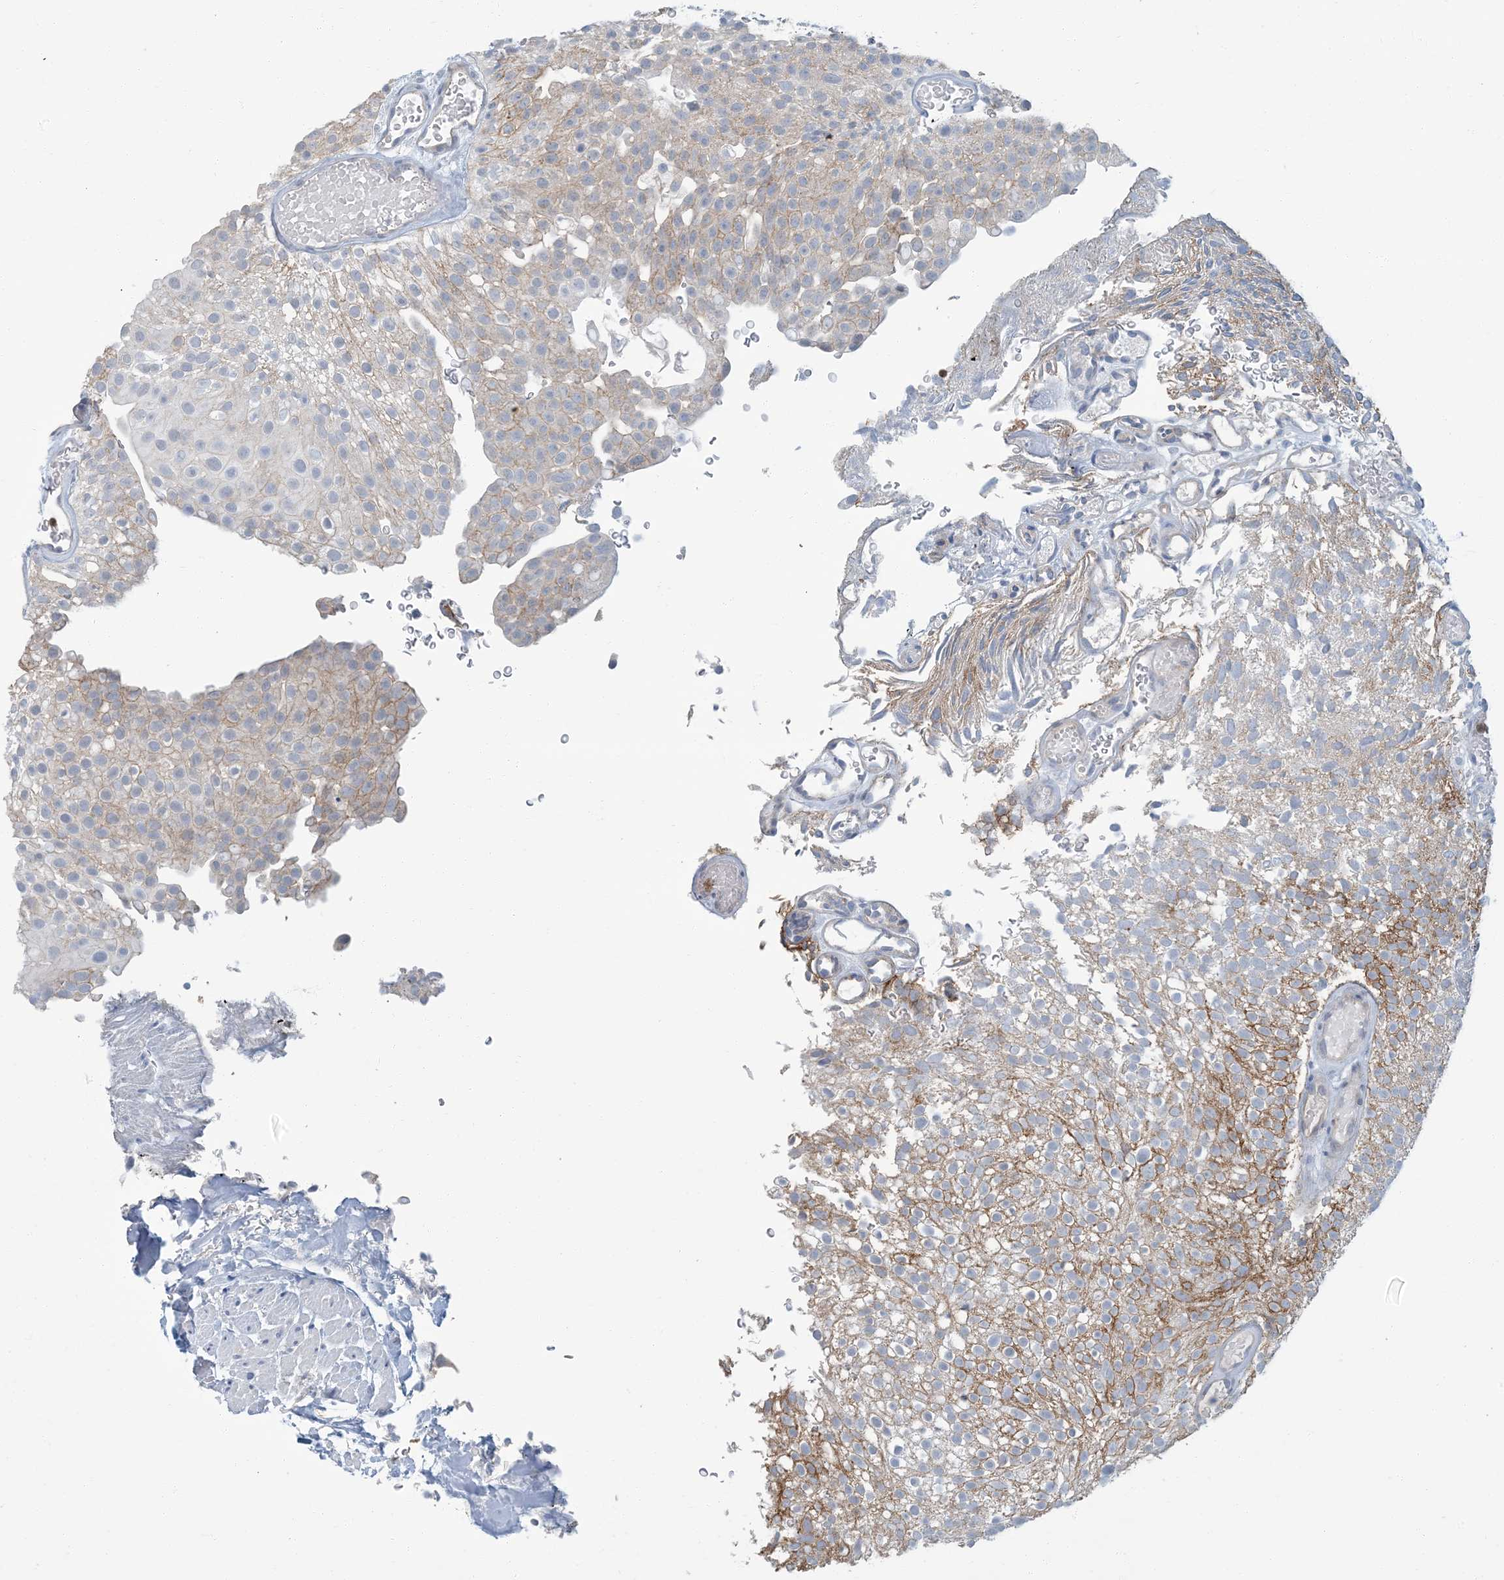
{"staining": {"intensity": "moderate", "quantity": "25%-75%", "location": "cytoplasmic/membranous"}, "tissue": "urothelial cancer", "cell_type": "Tumor cells", "image_type": "cancer", "snomed": [{"axis": "morphology", "description": "Urothelial carcinoma, Low grade"}, {"axis": "topography", "description": "Urinary bladder"}], "caption": "Low-grade urothelial carcinoma was stained to show a protein in brown. There is medium levels of moderate cytoplasmic/membranous positivity in about 25%-75% of tumor cells.", "gene": "EPHA4", "patient": {"sex": "male", "age": 78}}